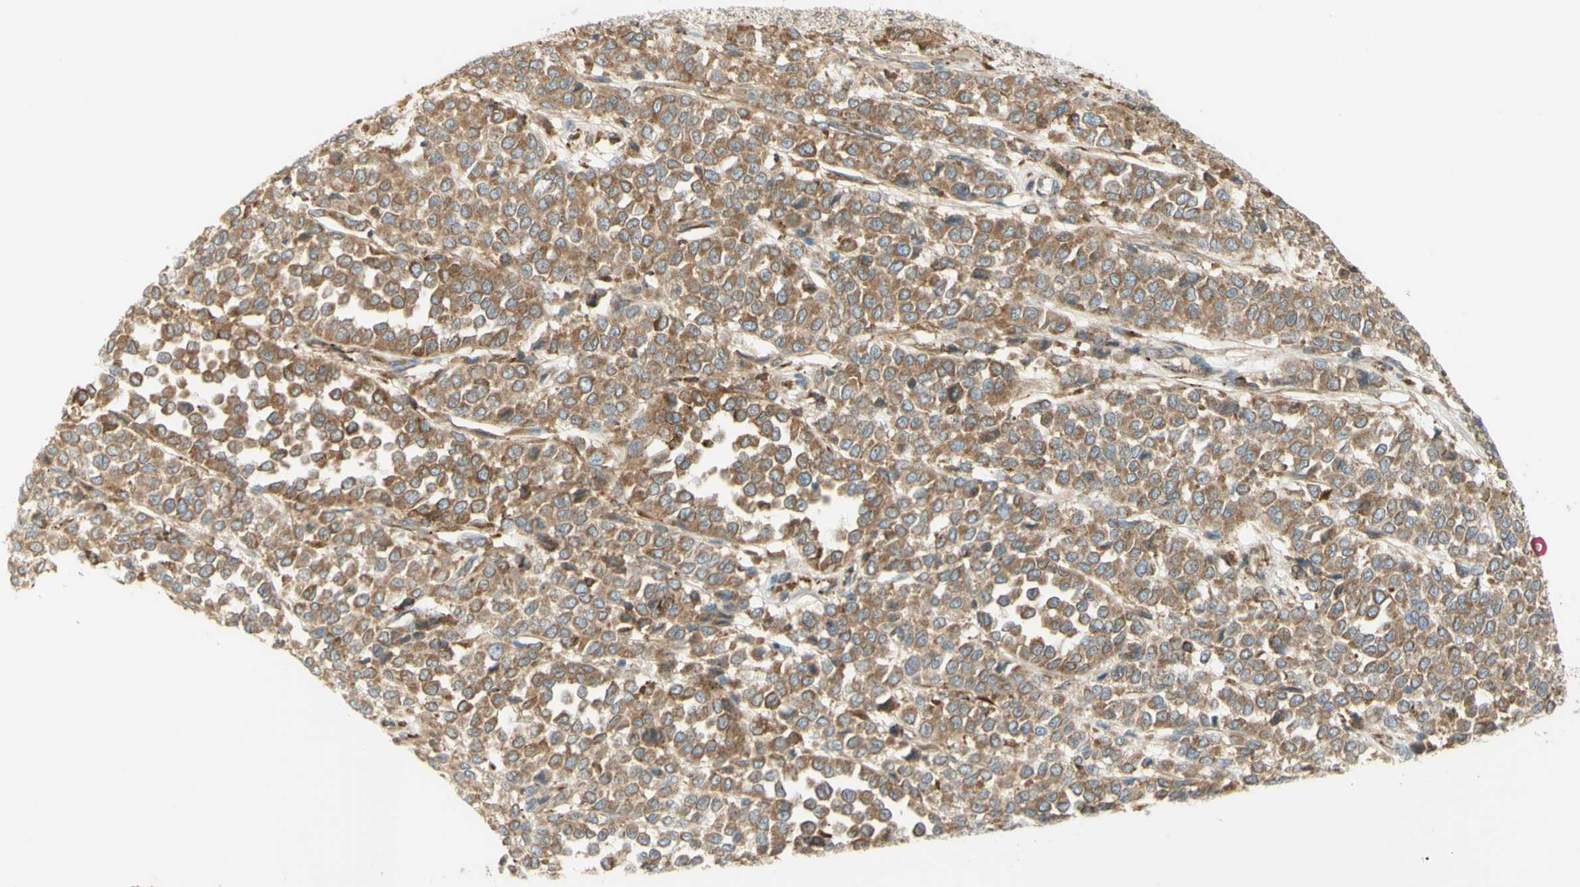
{"staining": {"intensity": "moderate", "quantity": ">75%", "location": "cytoplasmic/membranous"}, "tissue": "melanoma", "cell_type": "Tumor cells", "image_type": "cancer", "snomed": [{"axis": "morphology", "description": "Malignant melanoma, Metastatic site"}, {"axis": "topography", "description": "Pancreas"}], "caption": "Protein expression analysis of melanoma exhibits moderate cytoplasmic/membranous staining in about >75% of tumor cells.", "gene": "MANF", "patient": {"sex": "female", "age": 30}}